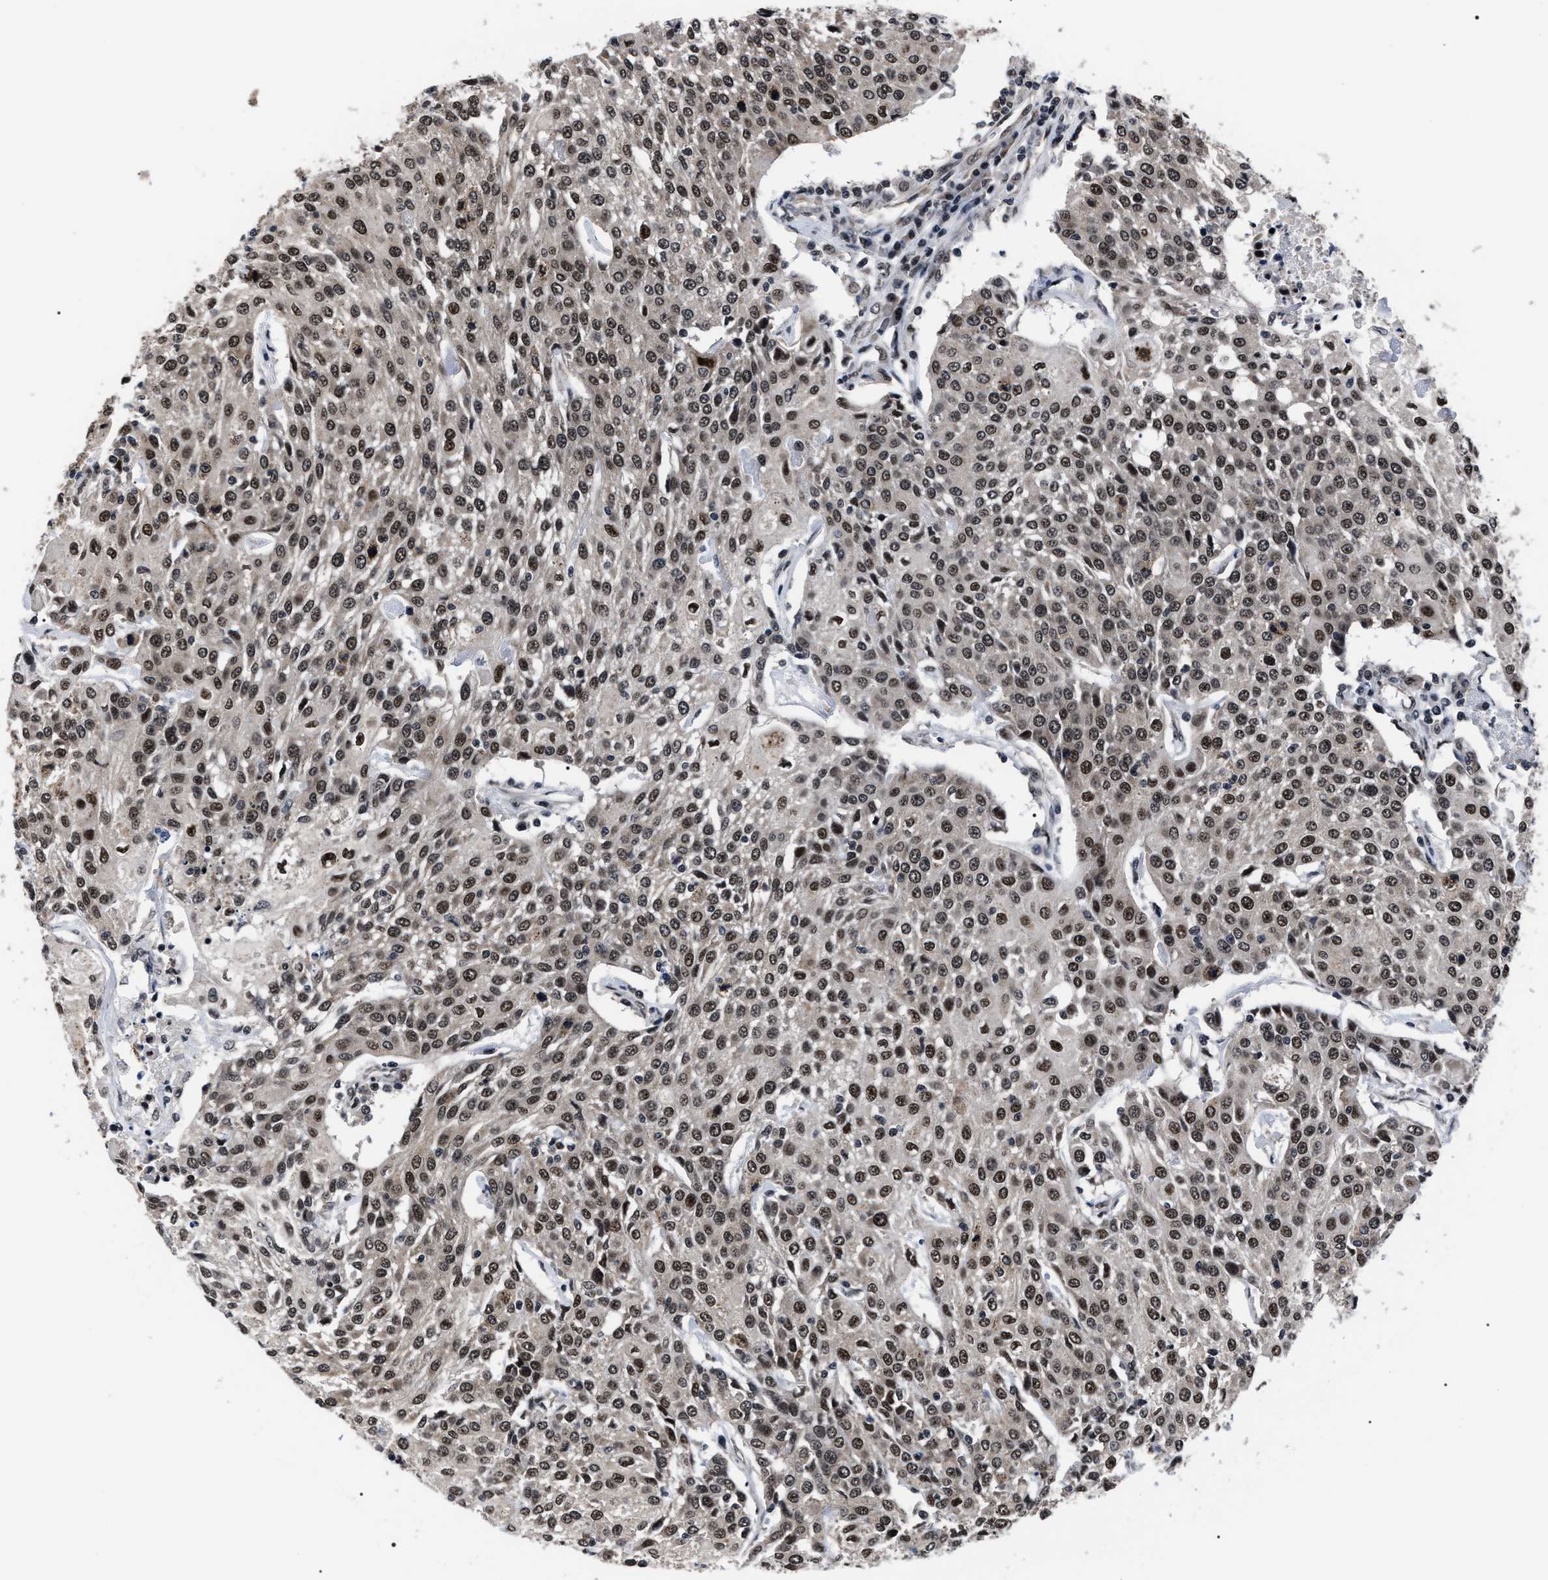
{"staining": {"intensity": "moderate", "quantity": ">75%", "location": "nuclear"}, "tissue": "urothelial cancer", "cell_type": "Tumor cells", "image_type": "cancer", "snomed": [{"axis": "morphology", "description": "Urothelial carcinoma, High grade"}, {"axis": "topography", "description": "Urinary bladder"}], "caption": "The photomicrograph displays staining of urothelial cancer, revealing moderate nuclear protein positivity (brown color) within tumor cells.", "gene": "CSNK2A1", "patient": {"sex": "female", "age": 85}}